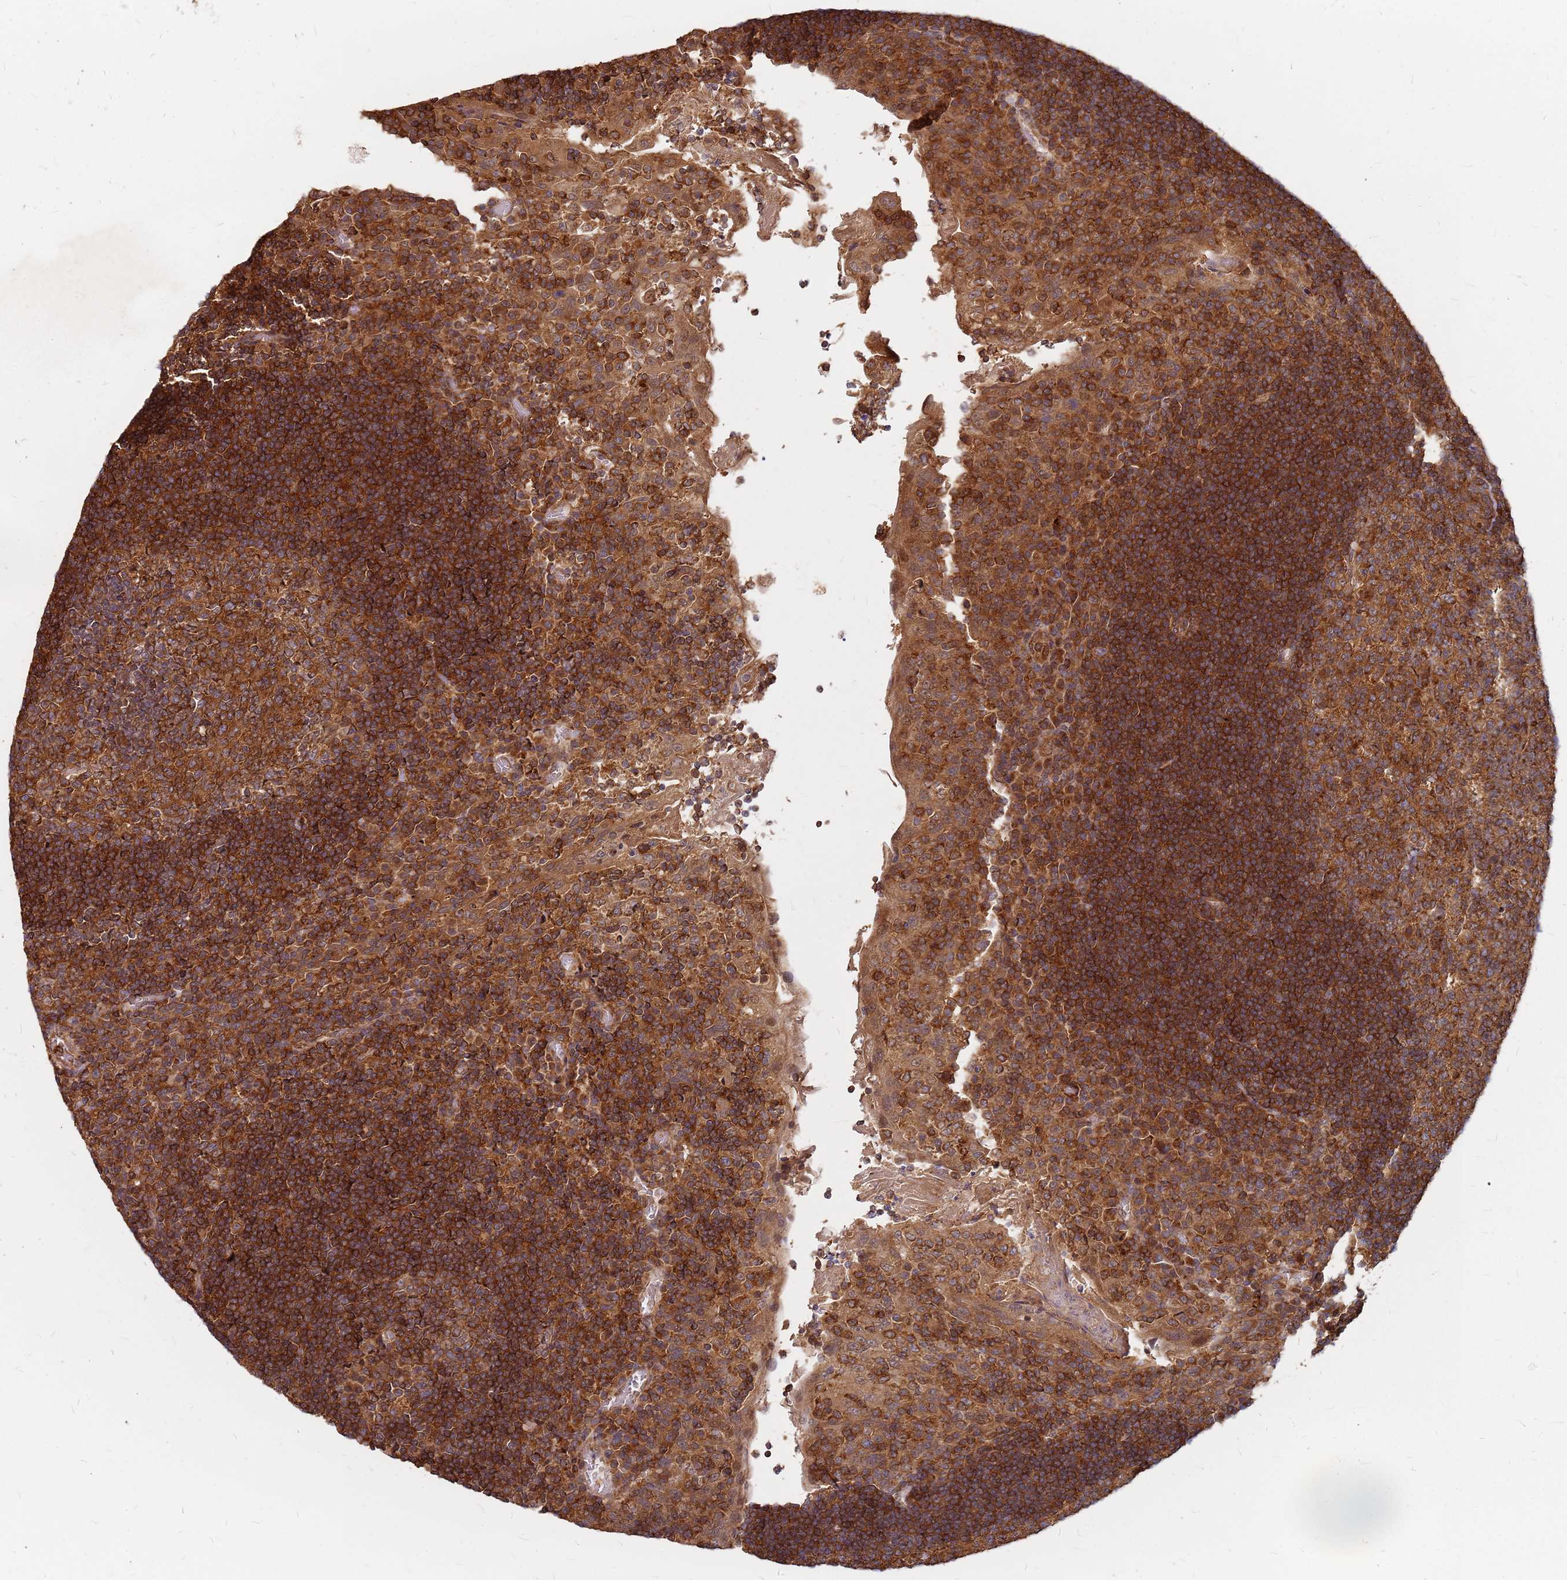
{"staining": {"intensity": "strong", "quantity": ">75%", "location": "cytoplasmic/membranous"}, "tissue": "tonsil", "cell_type": "Germinal center cells", "image_type": "normal", "snomed": [{"axis": "morphology", "description": "Normal tissue, NOS"}, {"axis": "topography", "description": "Tonsil"}], "caption": "Tonsil stained for a protein (brown) shows strong cytoplasmic/membranous positive positivity in approximately >75% of germinal center cells.", "gene": "TRABD", "patient": {"sex": "male", "age": 17}}